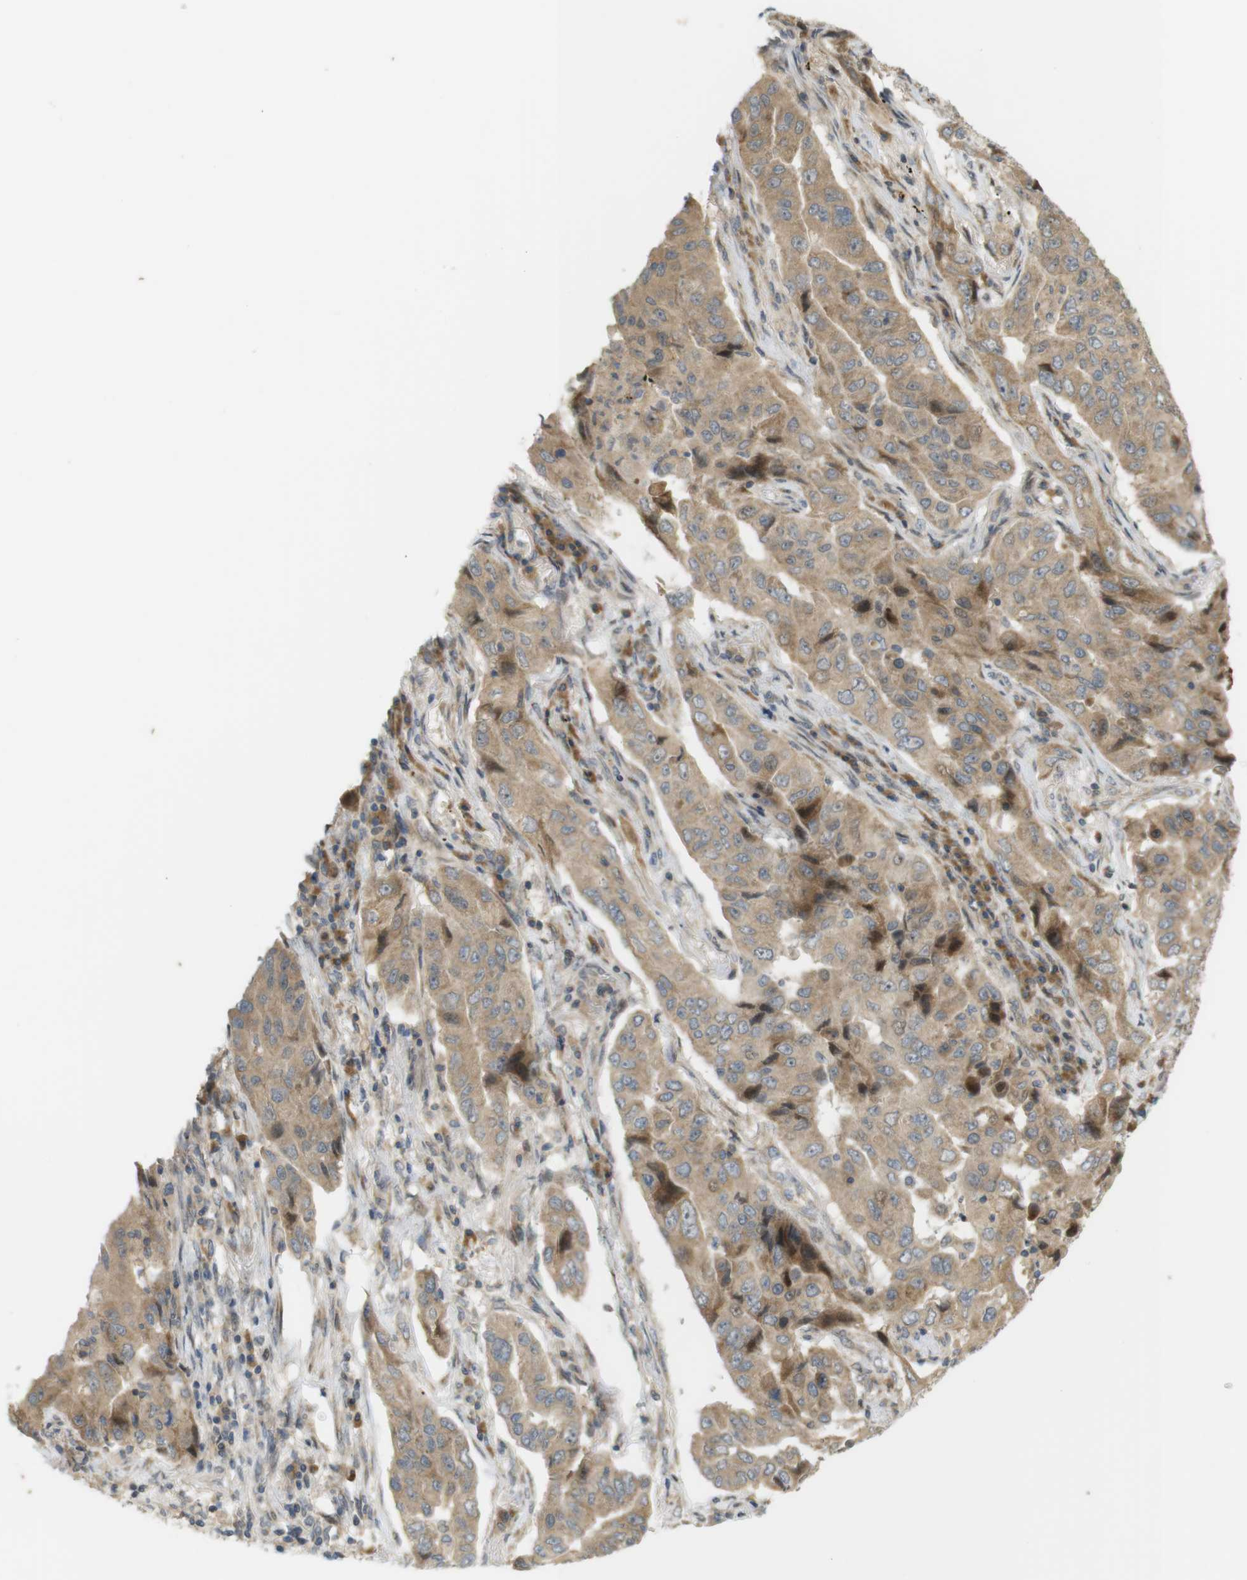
{"staining": {"intensity": "moderate", "quantity": ">75%", "location": "cytoplasmic/membranous"}, "tissue": "lung cancer", "cell_type": "Tumor cells", "image_type": "cancer", "snomed": [{"axis": "morphology", "description": "Adenocarcinoma, NOS"}, {"axis": "topography", "description": "Lung"}], "caption": "Adenocarcinoma (lung) was stained to show a protein in brown. There is medium levels of moderate cytoplasmic/membranous positivity in approximately >75% of tumor cells.", "gene": "CLRN3", "patient": {"sex": "female", "age": 65}}